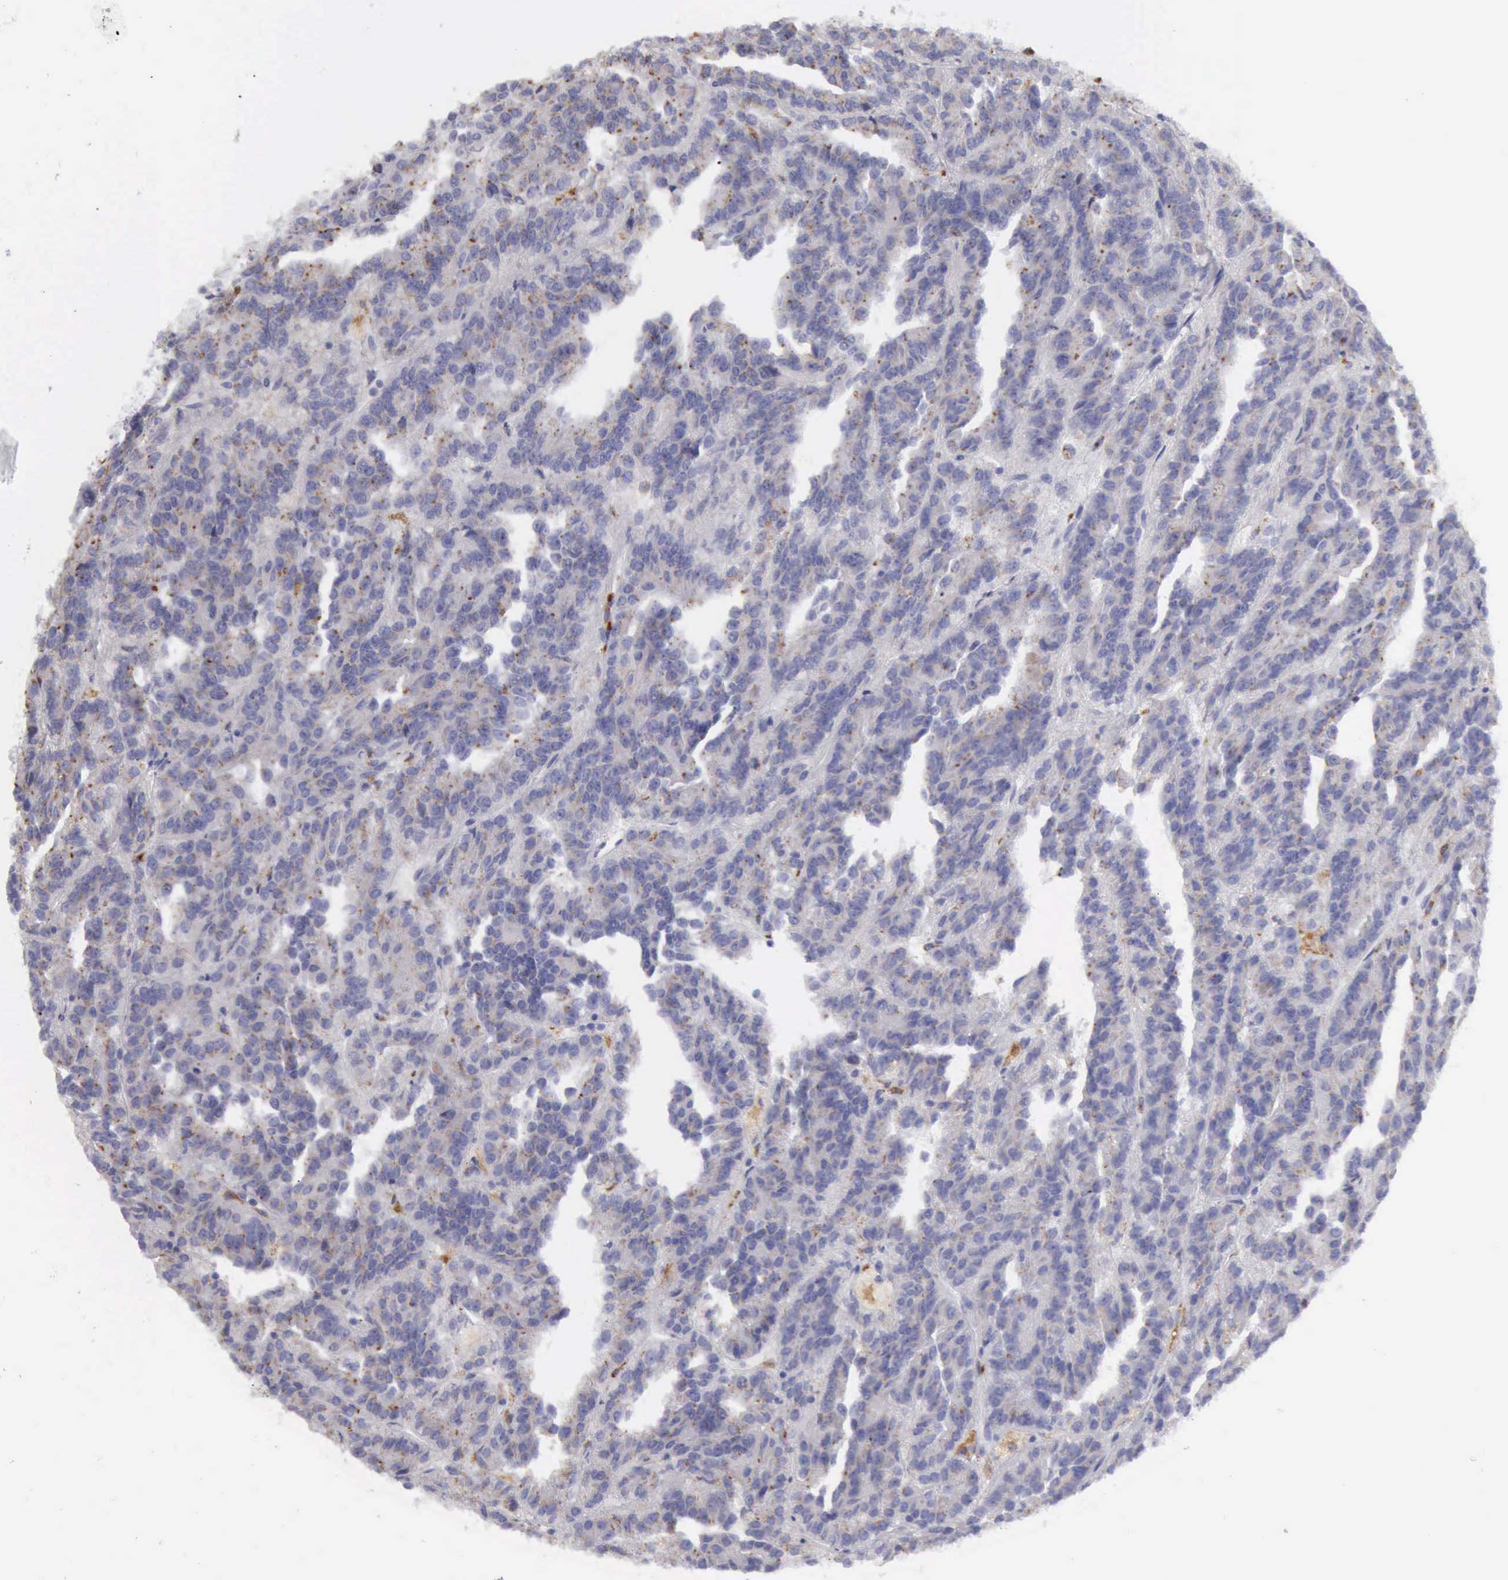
{"staining": {"intensity": "weak", "quantity": ">75%", "location": "cytoplasmic/membranous"}, "tissue": "renal cancer", "cell_type": "Tumor cells", "image_type": "cancer", "snomed": [{"axis": "morphology", "description": "Adenocarcinoma, NOS"}, {"axis": "topography", "description": "Kidney"}], "caption": "Immunohistochemical staining of human adenocarcinoma (renal) displays weak cytoplasmic/membranous protein expression in about >75% of tumor cells. The staining is performed using DAB (3,3'-diaminobenzidine) brown chromogen to label protein expression. The nuclei are counter-stained blue using hematoxylin.", "gene": "CTSS", "patient": {"sex": "male", "age": 46}}